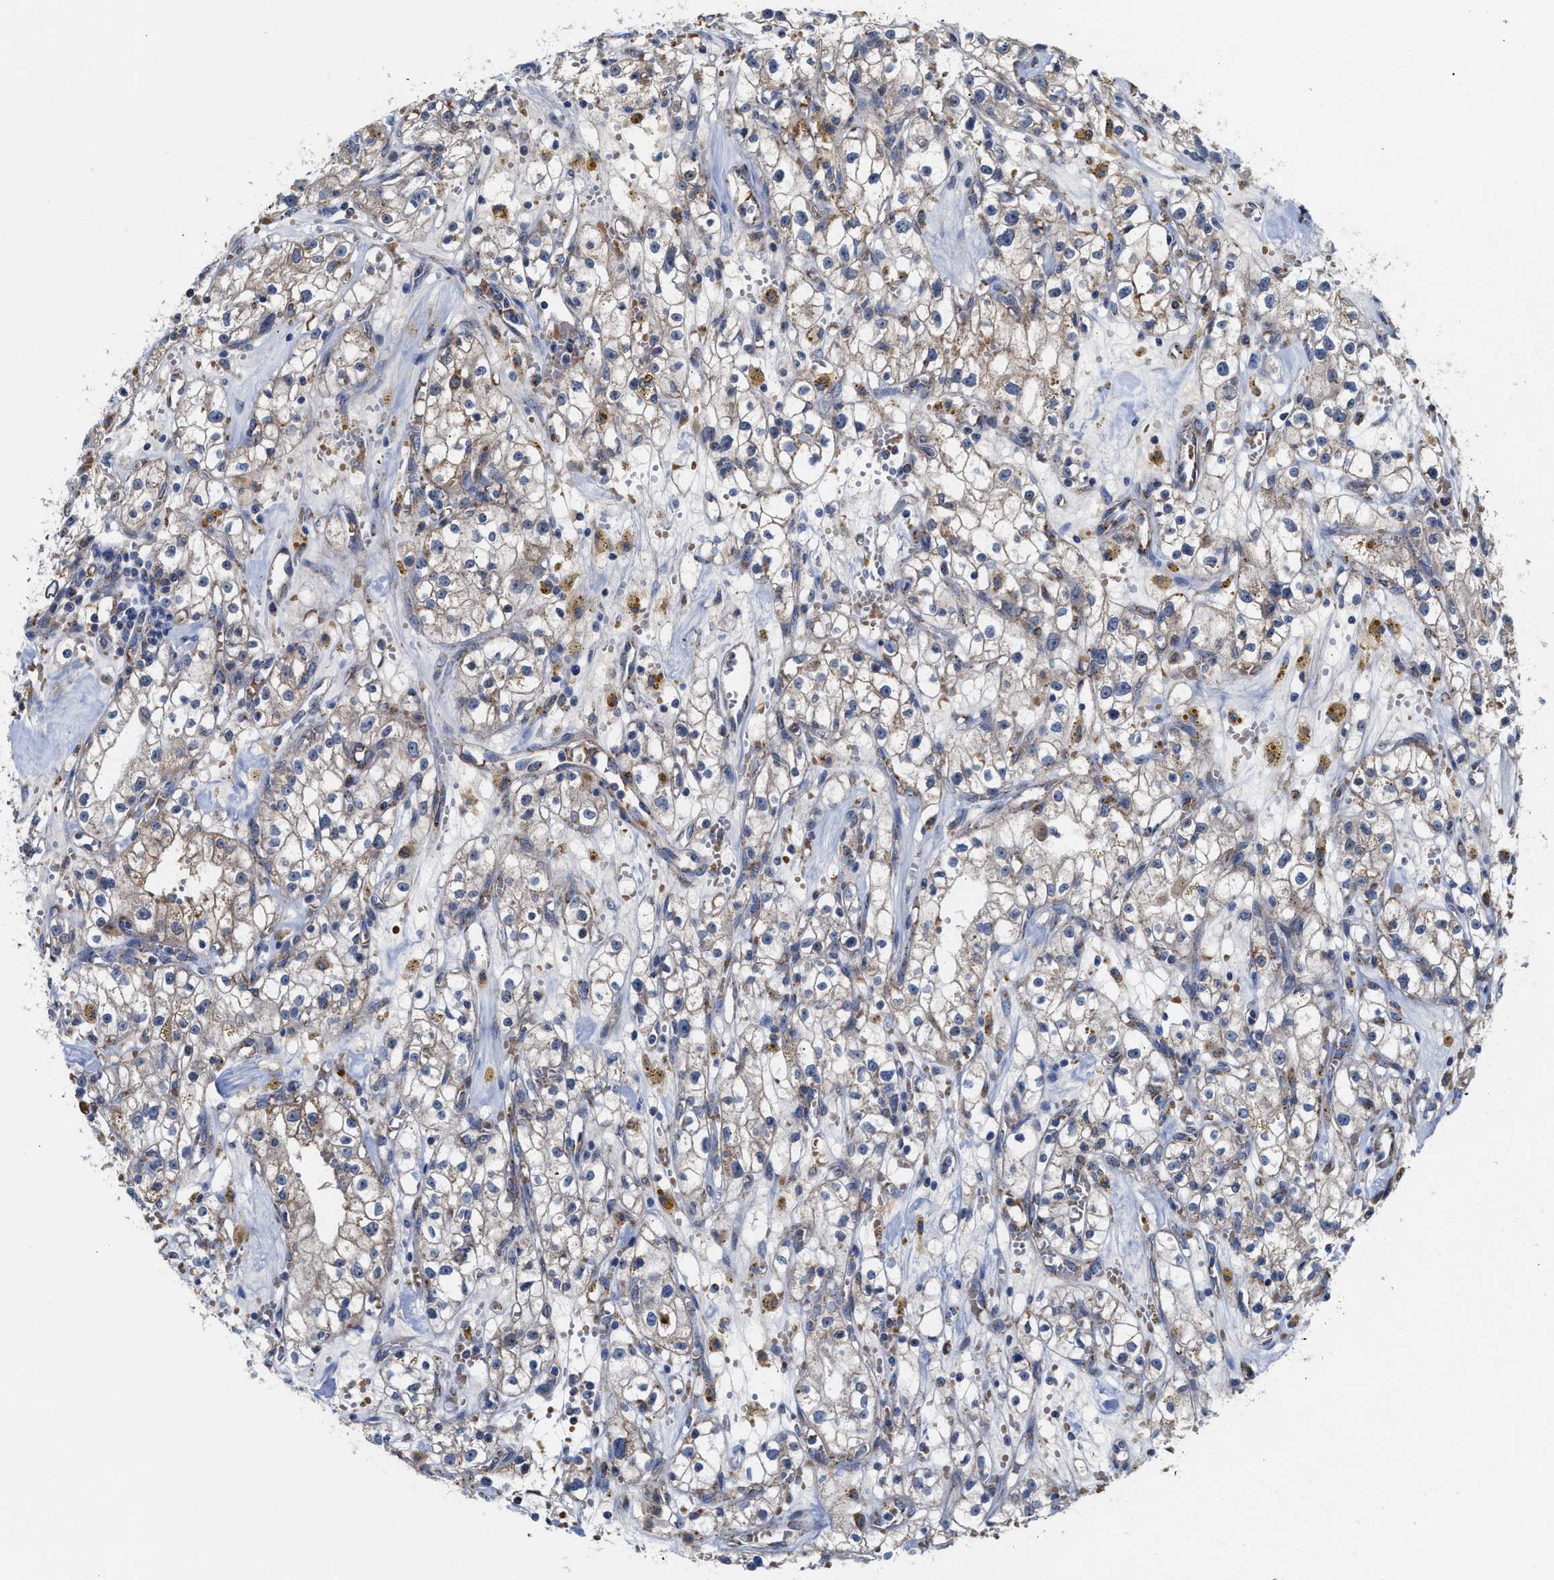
{"staining": {"intensity": "weak", "quantity": "25%-75%", "location": "cytoplasmic/membranous"}, "tissue": "renal cancer", "cell_type": "Tumor cells", "image_type": "cancer", "snomed": [{"axis": "morphology", "description": "Adenocarcinoma, NOS"}, {"axis": "topography", "description": "Kidney"}], "caption": "Protein staining of adenocarcinoma (renal) tissue exhibits weak cytoplasmic/membranous positivity in about 25%-75% of tumor cells.", "gene": "MECR", "patient": {"sex": "male", "age": 56}}